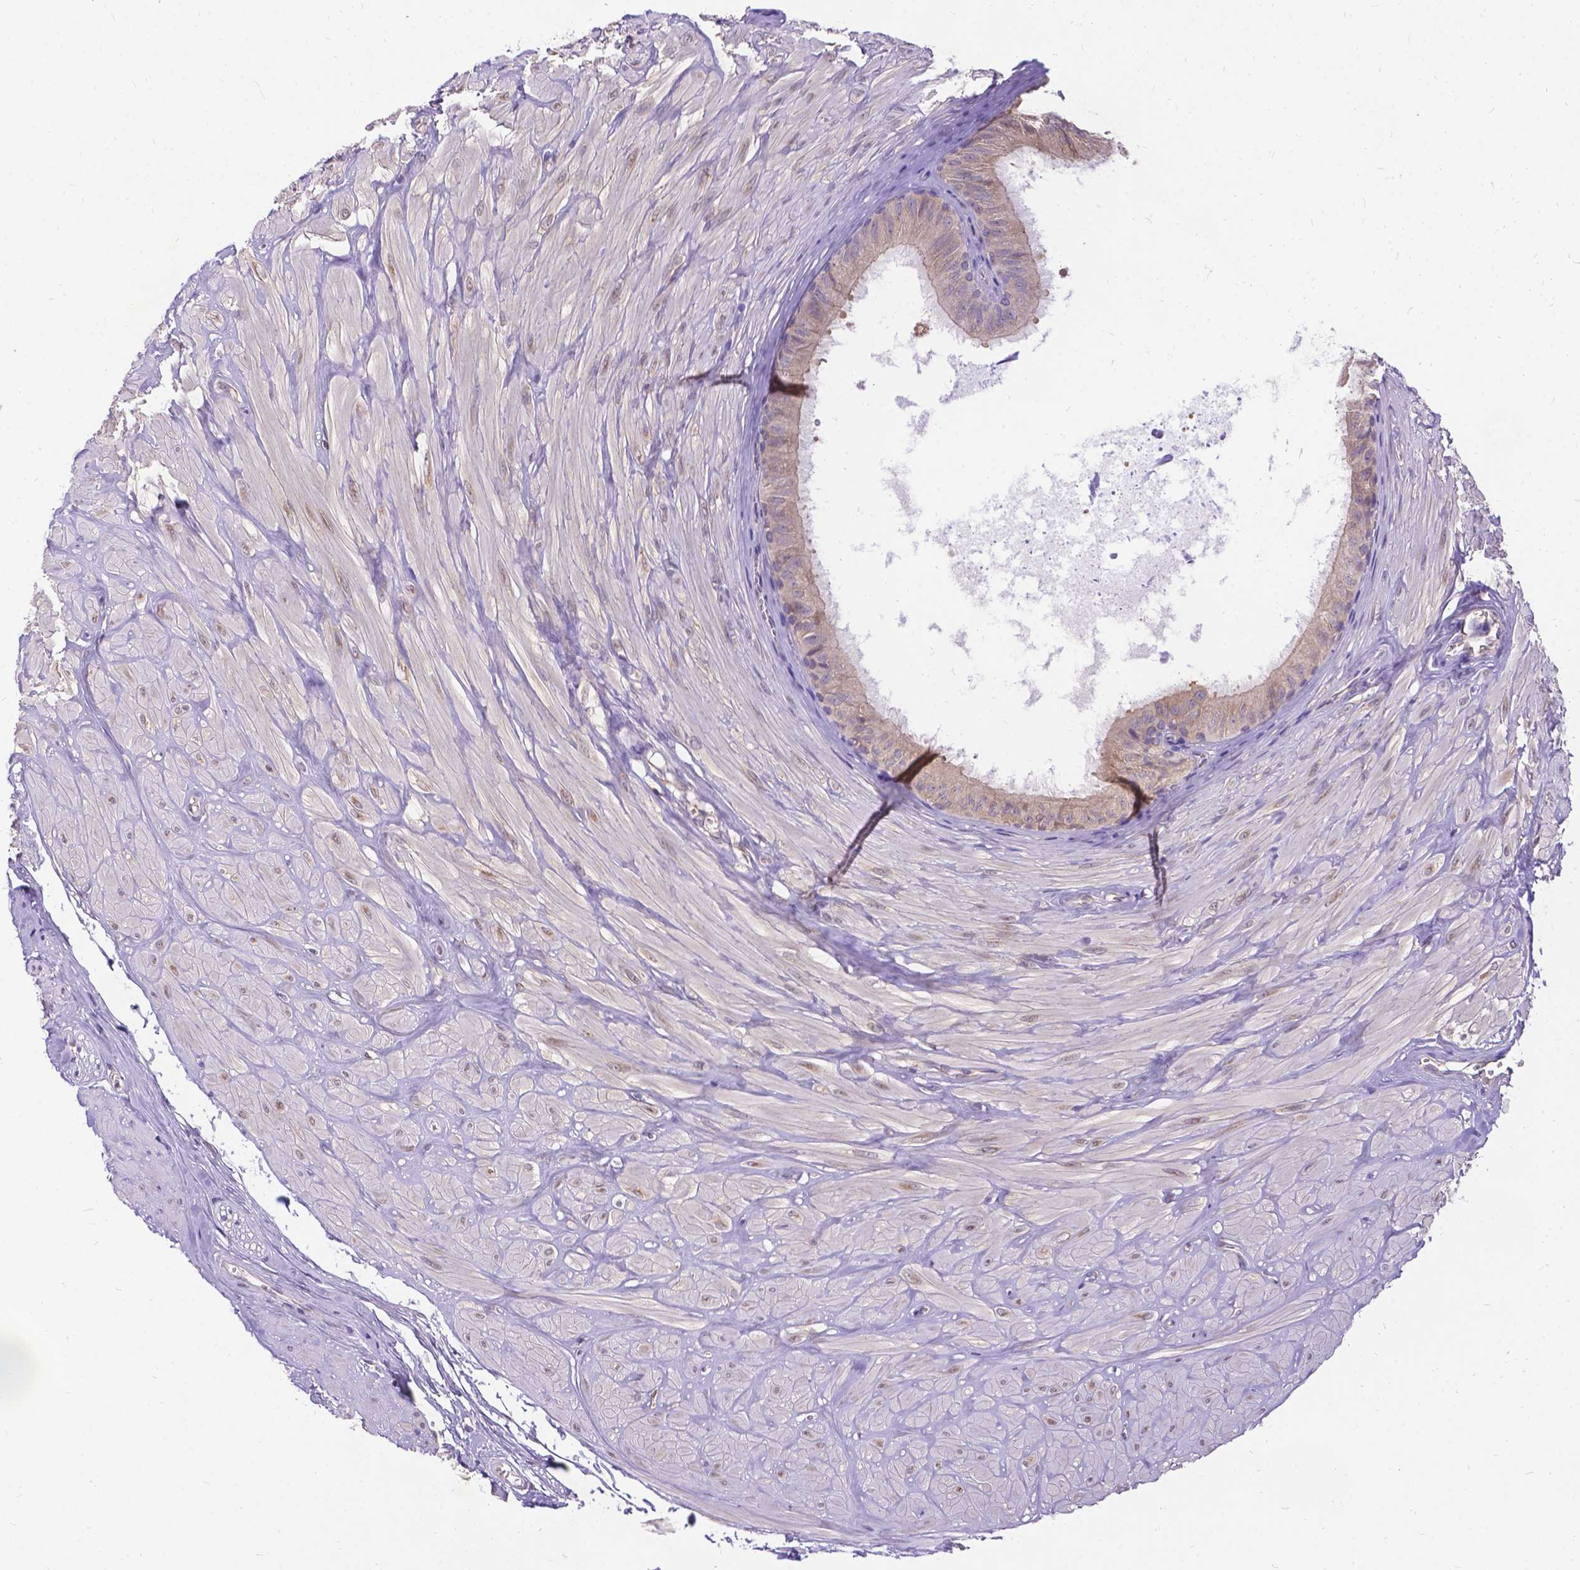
{"staining": {"intensity": "weak", "quantity": ">75%", "location": "cytoplasmic/membranous"}, "tissue": "epididymis", "cell_type": "Glandular cells", "image_type": "normal", "snomed": [{"axis": "morphology", "description": "Normal tissue, NOS"}, {"axis": "topography", "description": "Epididymis"}], "caption": "Immunohistochemical staining of normal human epididymis demonstrates >75% levels of weak cytoplasmic/membranous protein expression in approximately >75% of glandular cells. (Stains: DAB in brown, nuclei in blue, Microscopy: brightfield microscopy at high magnification).", "gene": "DENND6A", "patient": {"sex": "male", "age": 37}}